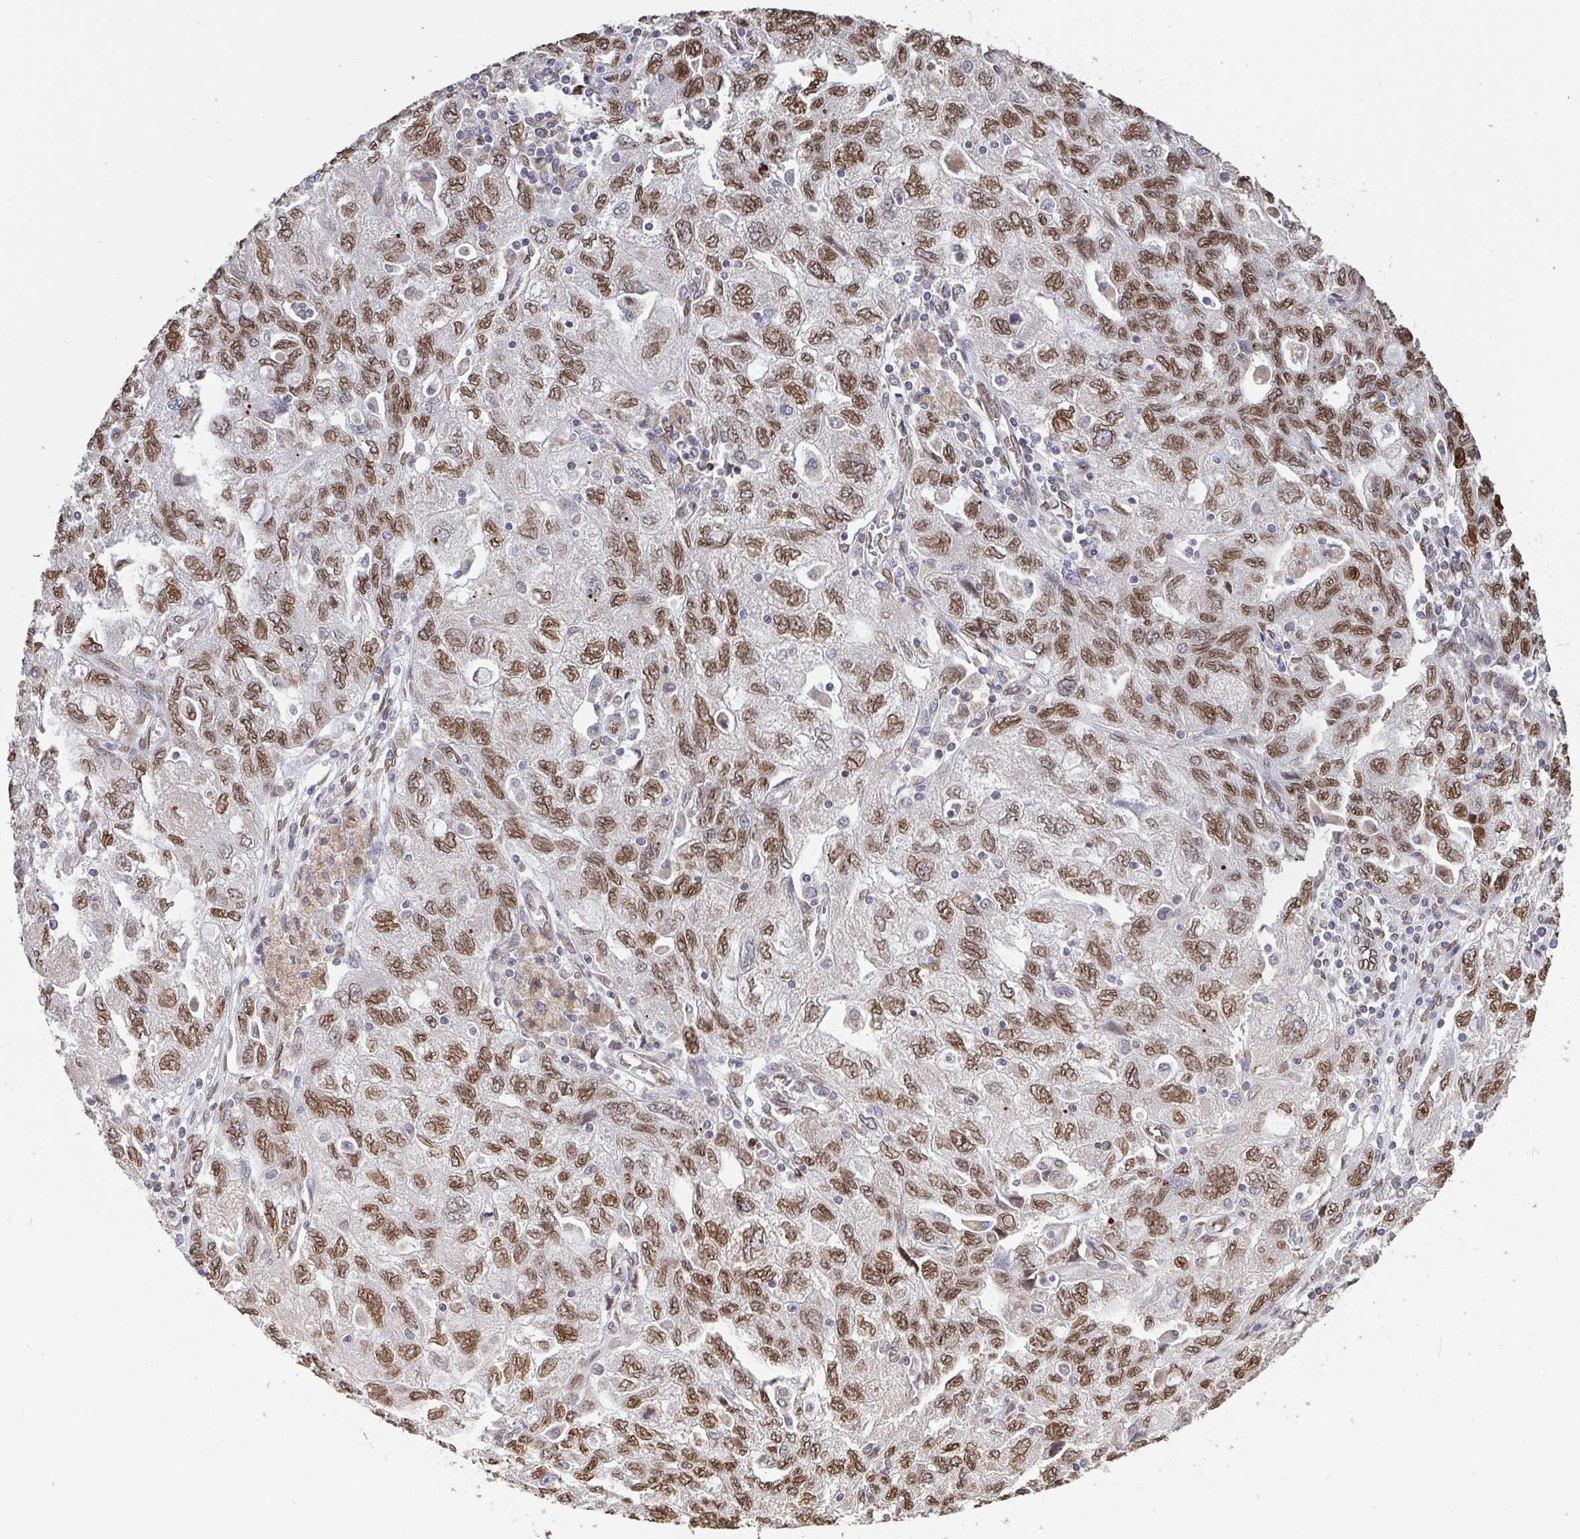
{"staining": {"intensity": "moderate", "quantity": ">75%", "location": "cytoplasmic/membranous,nuclear"}, "tissue": "ovarian cancer", "cell_type": "Tumor cells", "image_type": "cancer", "snomed": [{"axis": "morphology", "description": "Carcinoma, NOS"}, {"axis": "morphology", "description": "Cystadenocarcinoma, serous, NOS"}, {"axis": "topography", "description": "Ovary"}], "caption": "Immunohistochemistry (IHC) of ovarian cancer demonstrates medium levels of moderate cytoplasmic/membranous and nuclear staining in approximately >75% of tumor cells.", "gene": "EMD", "patient": {"sex": "female", "age": 69}}